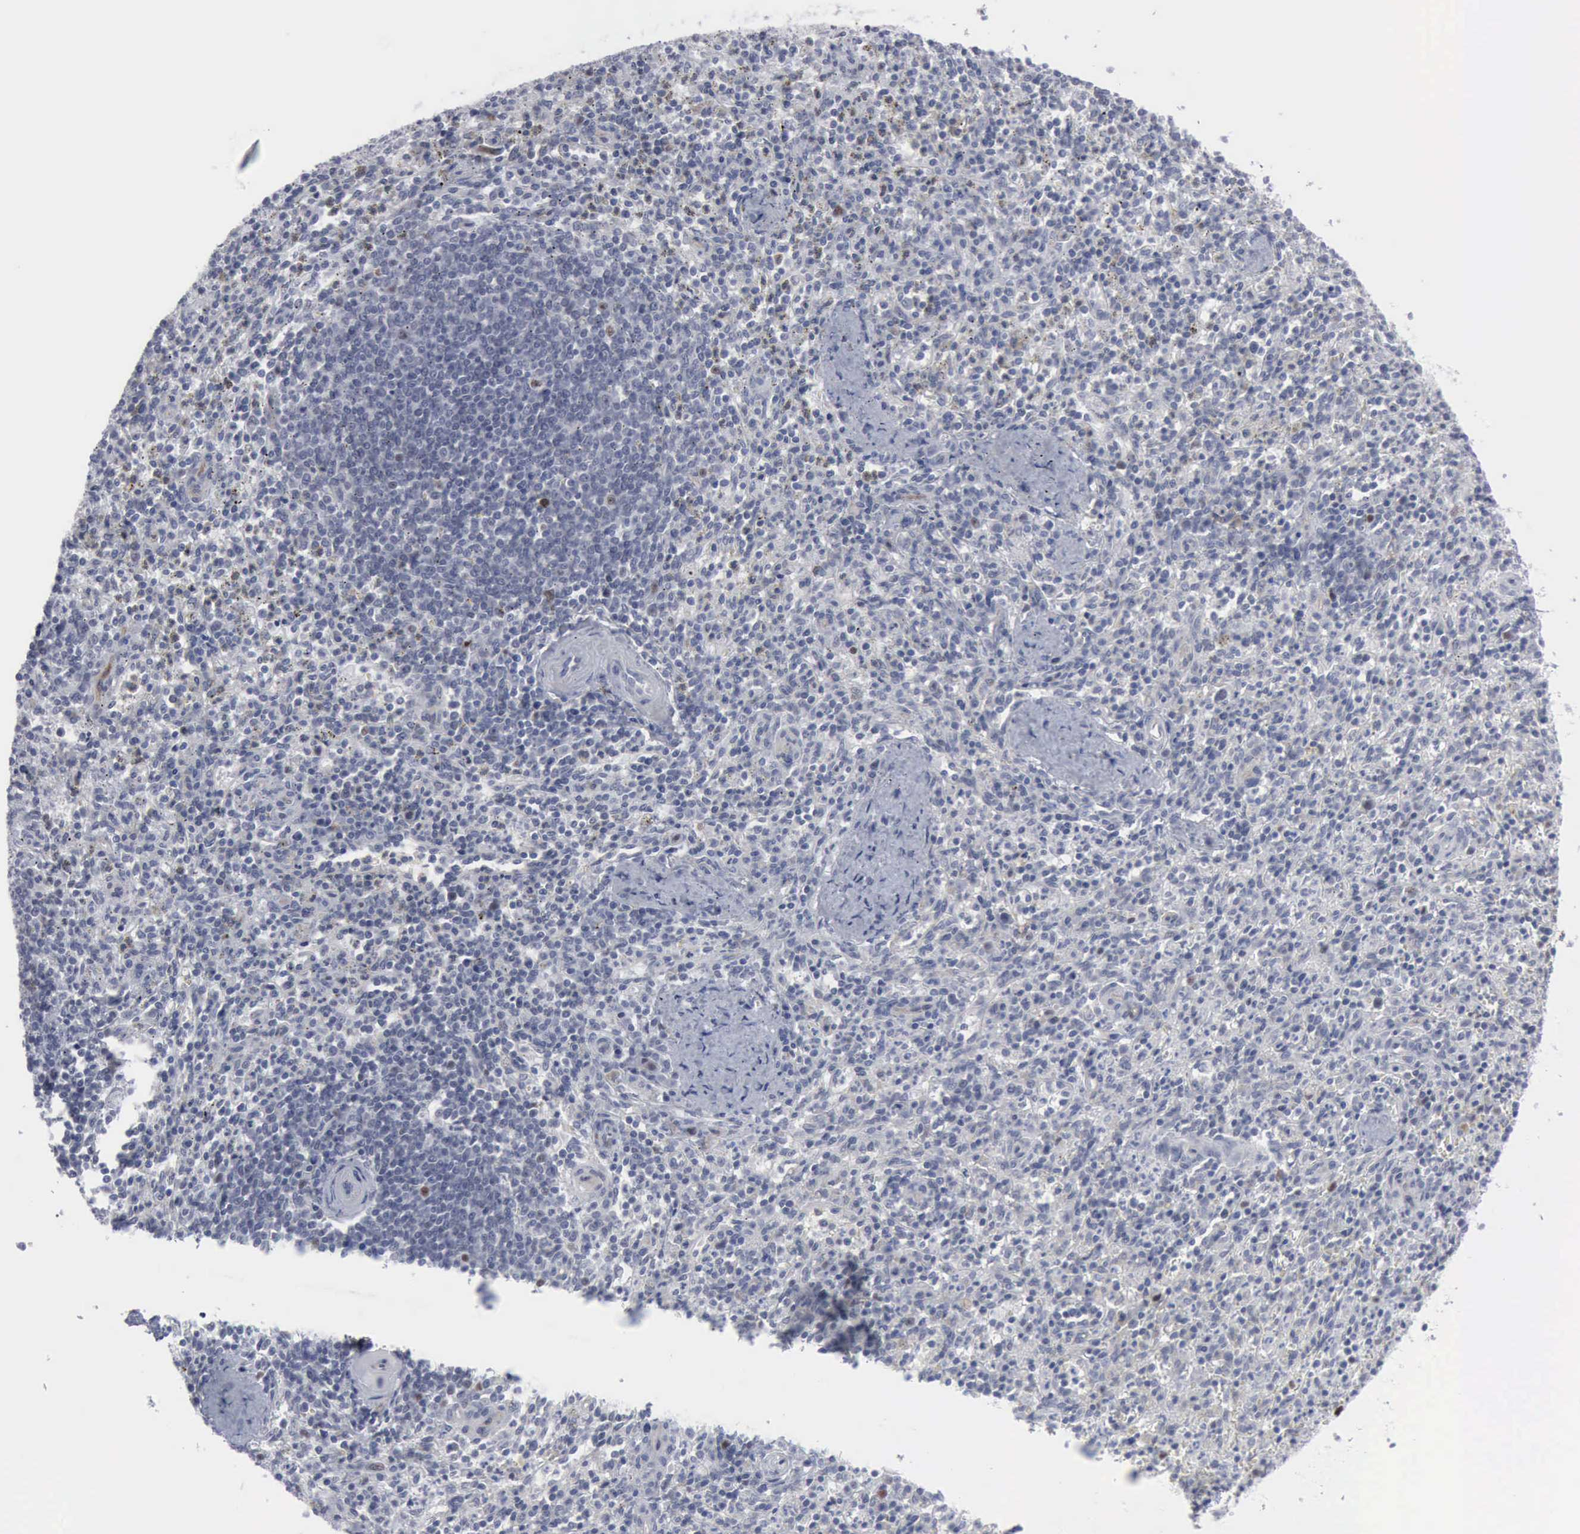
{"staining": {"intensity": "strong", "quantity": "<25%", "location": "nuclear"}, "tissue": "spleen", "cell_type": "Cells in red pulp", "image_type": "normal", "snomed": [{"axis": "morphology", "description": "Normal tissue, NOS"}, {"axis": "topography", "description": "Spleen"}], "caption": "Normal spleen was stained to show a protein in brown. There is medium levels of strong nuclear expression in approximately <25% of cells in red pulp. The staining was performed using DAB (3,3'-diaminobenzidine) to visualize the protein expression in brown, while the nuclei were stained in blue with hematoxylin (Magnification: 20x).", "gene": "MCM5", "patient": {"sex": "male", "age": 72}}